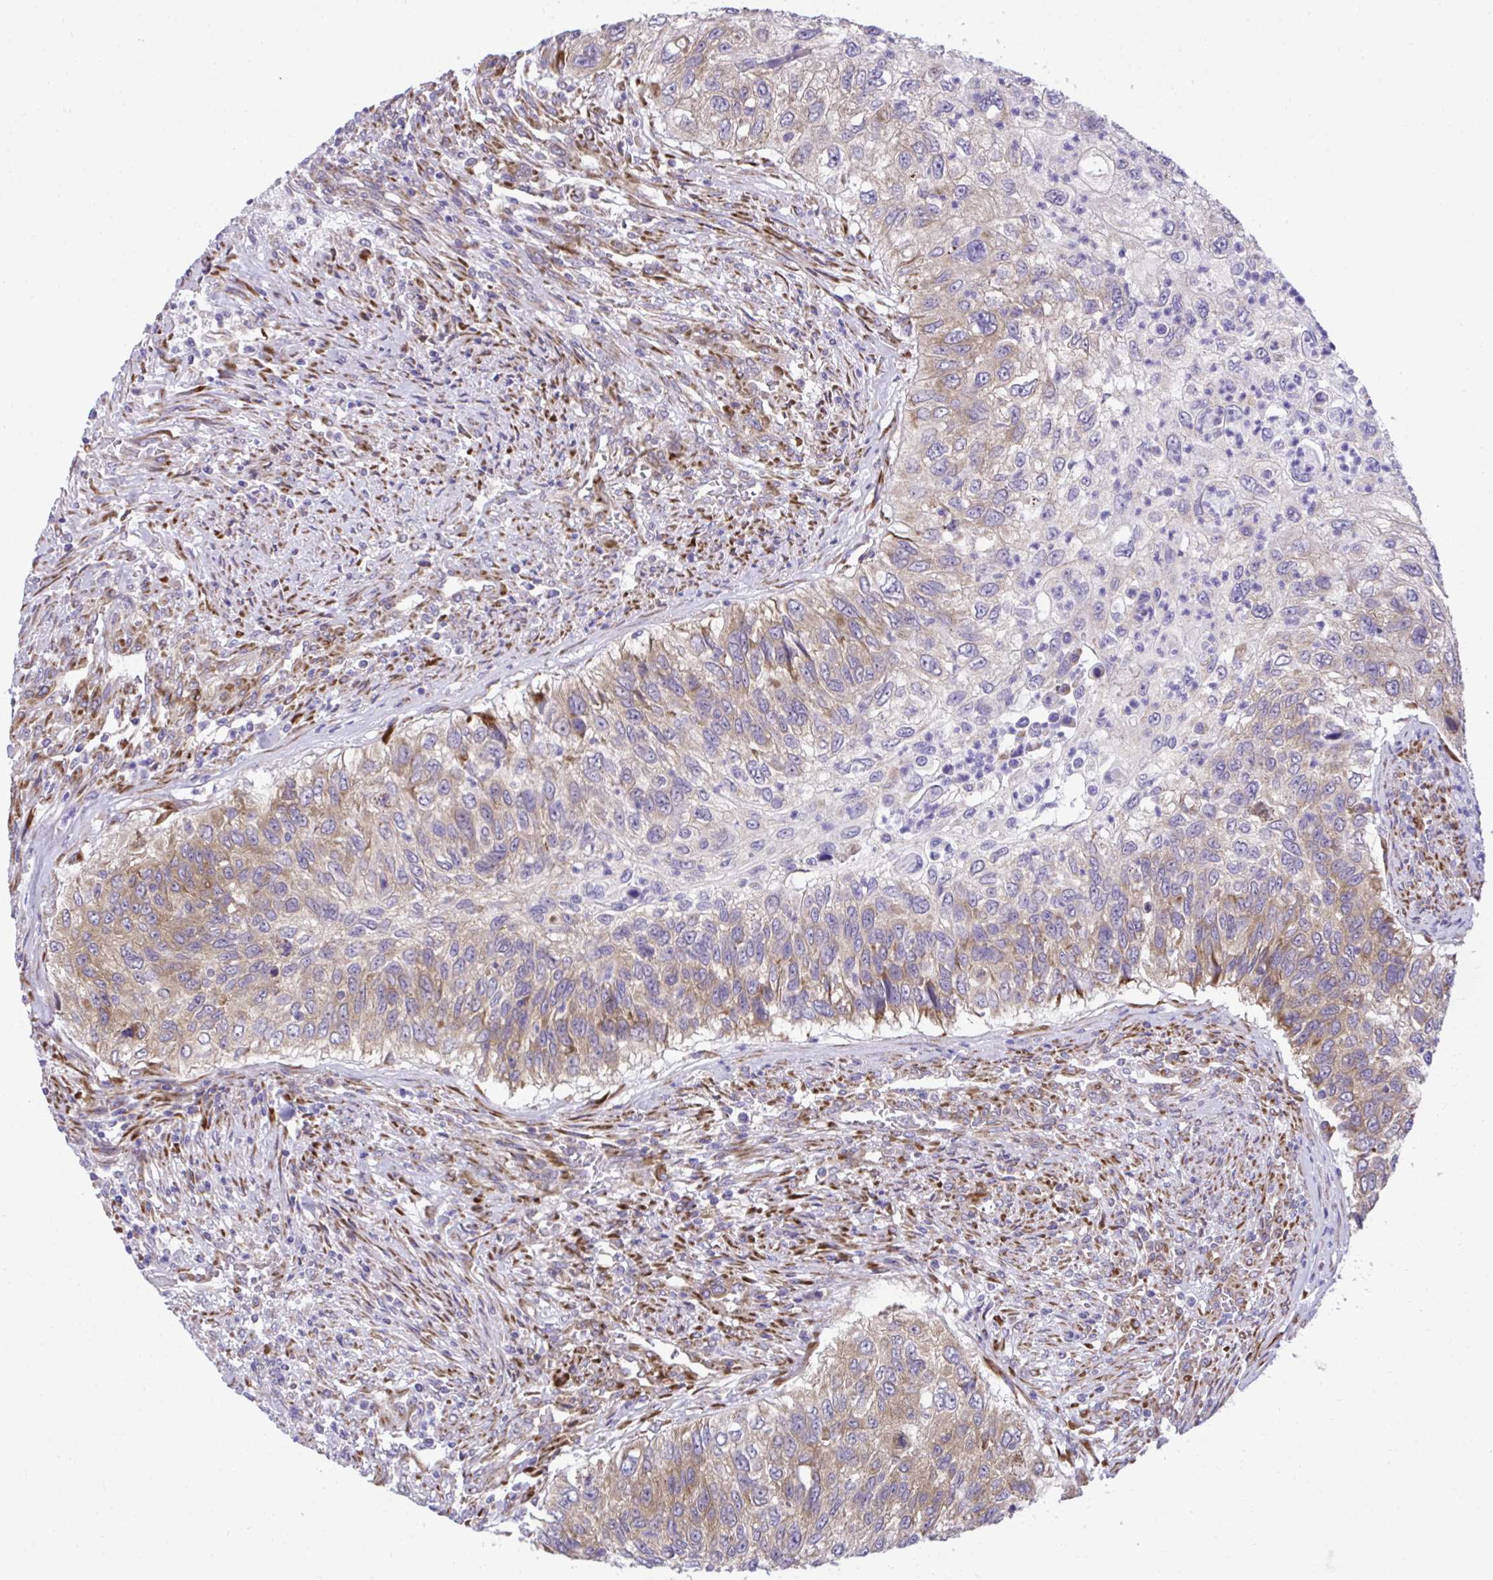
{"staining": {"intensity": "weak", "quantity": "25%-75%", "location": "cytoplasmic/membranous"}, "tissue": "urothelial cancer", "cell_type": "Tumor cells", "image_type": "cancer", "snomed": [{"axis": "morphology", "description": "Urothelial carcinoma, High grade"}, {"axis": "topography", "description": "Urinary bladder"}], "caption": "Weak cytoplasmic/membranous positivity is present in approximately 25%-75% of tumor cells in urothelial cancer.", "gene": "RPS15", "patient": {"sex": "female", "age": 60}}